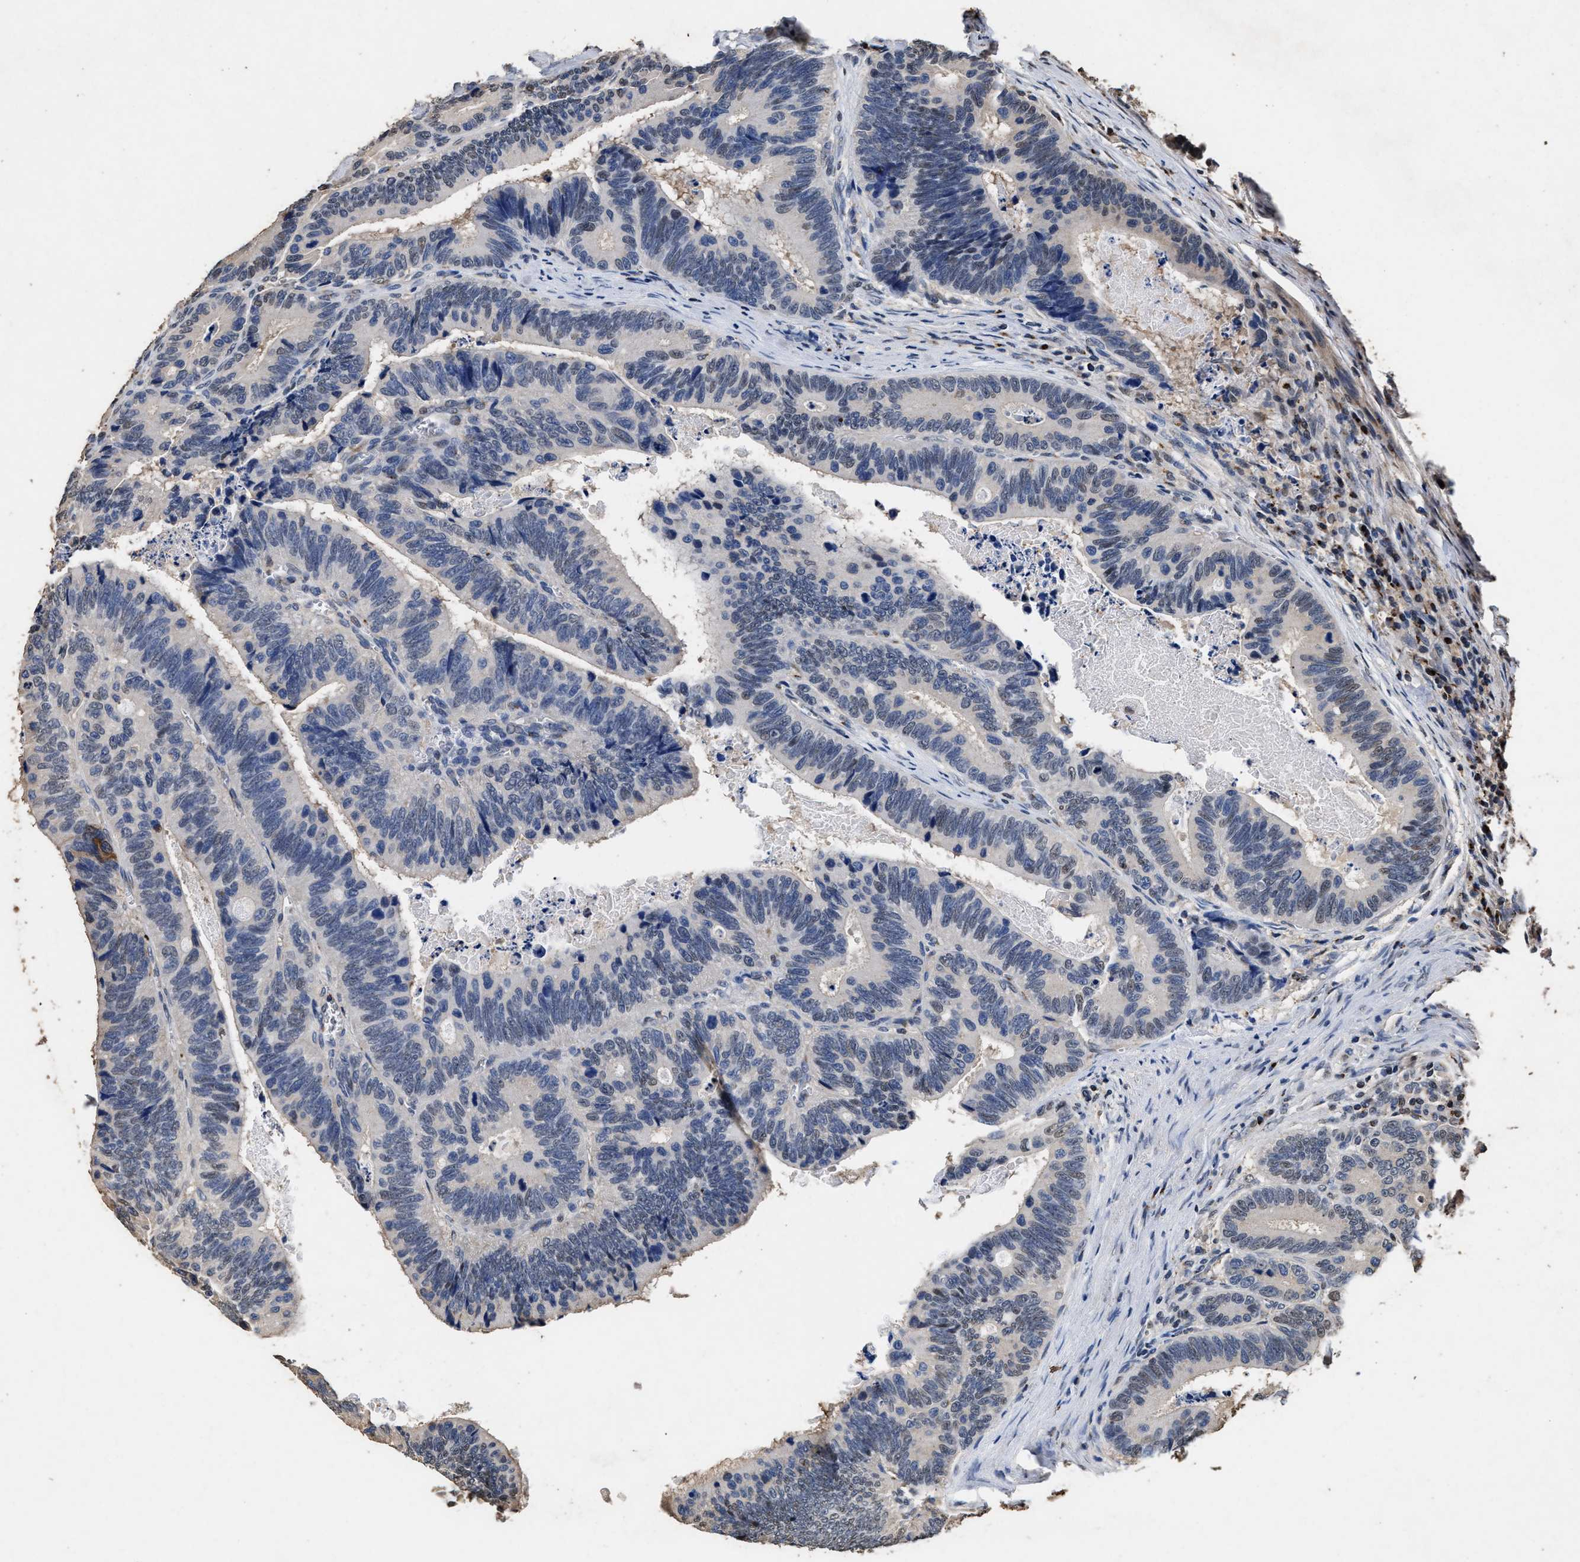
{"staining": {"intensity": "weak", "quantity": "<25%", "location": "nuclear"}, "tissue": "colorectal cancer", "cell_type": "Tumor cells", "image_type": "cancer", "snomed": [{"axis": "morphology", "description": "Inflammation, NOS"}, {"axis": "morphology", "description": "Adenocarcinoma, NOS"}, {"axis": "topography", "description": "Colon"}], "caption": "High magnification brightfield microscopy of colorectal cancer (adenocarcinoma) stained with DAB (brown) and counterstained with hematoxylin (blue): tumor cells show no significant expression. (DAB (3,3'-diaminobenzidine) immunohistochemistry (IHC) with hematoxylin counter stain).", "gene": "TPST2", "patient": {"sex": "male", "age": 72}}